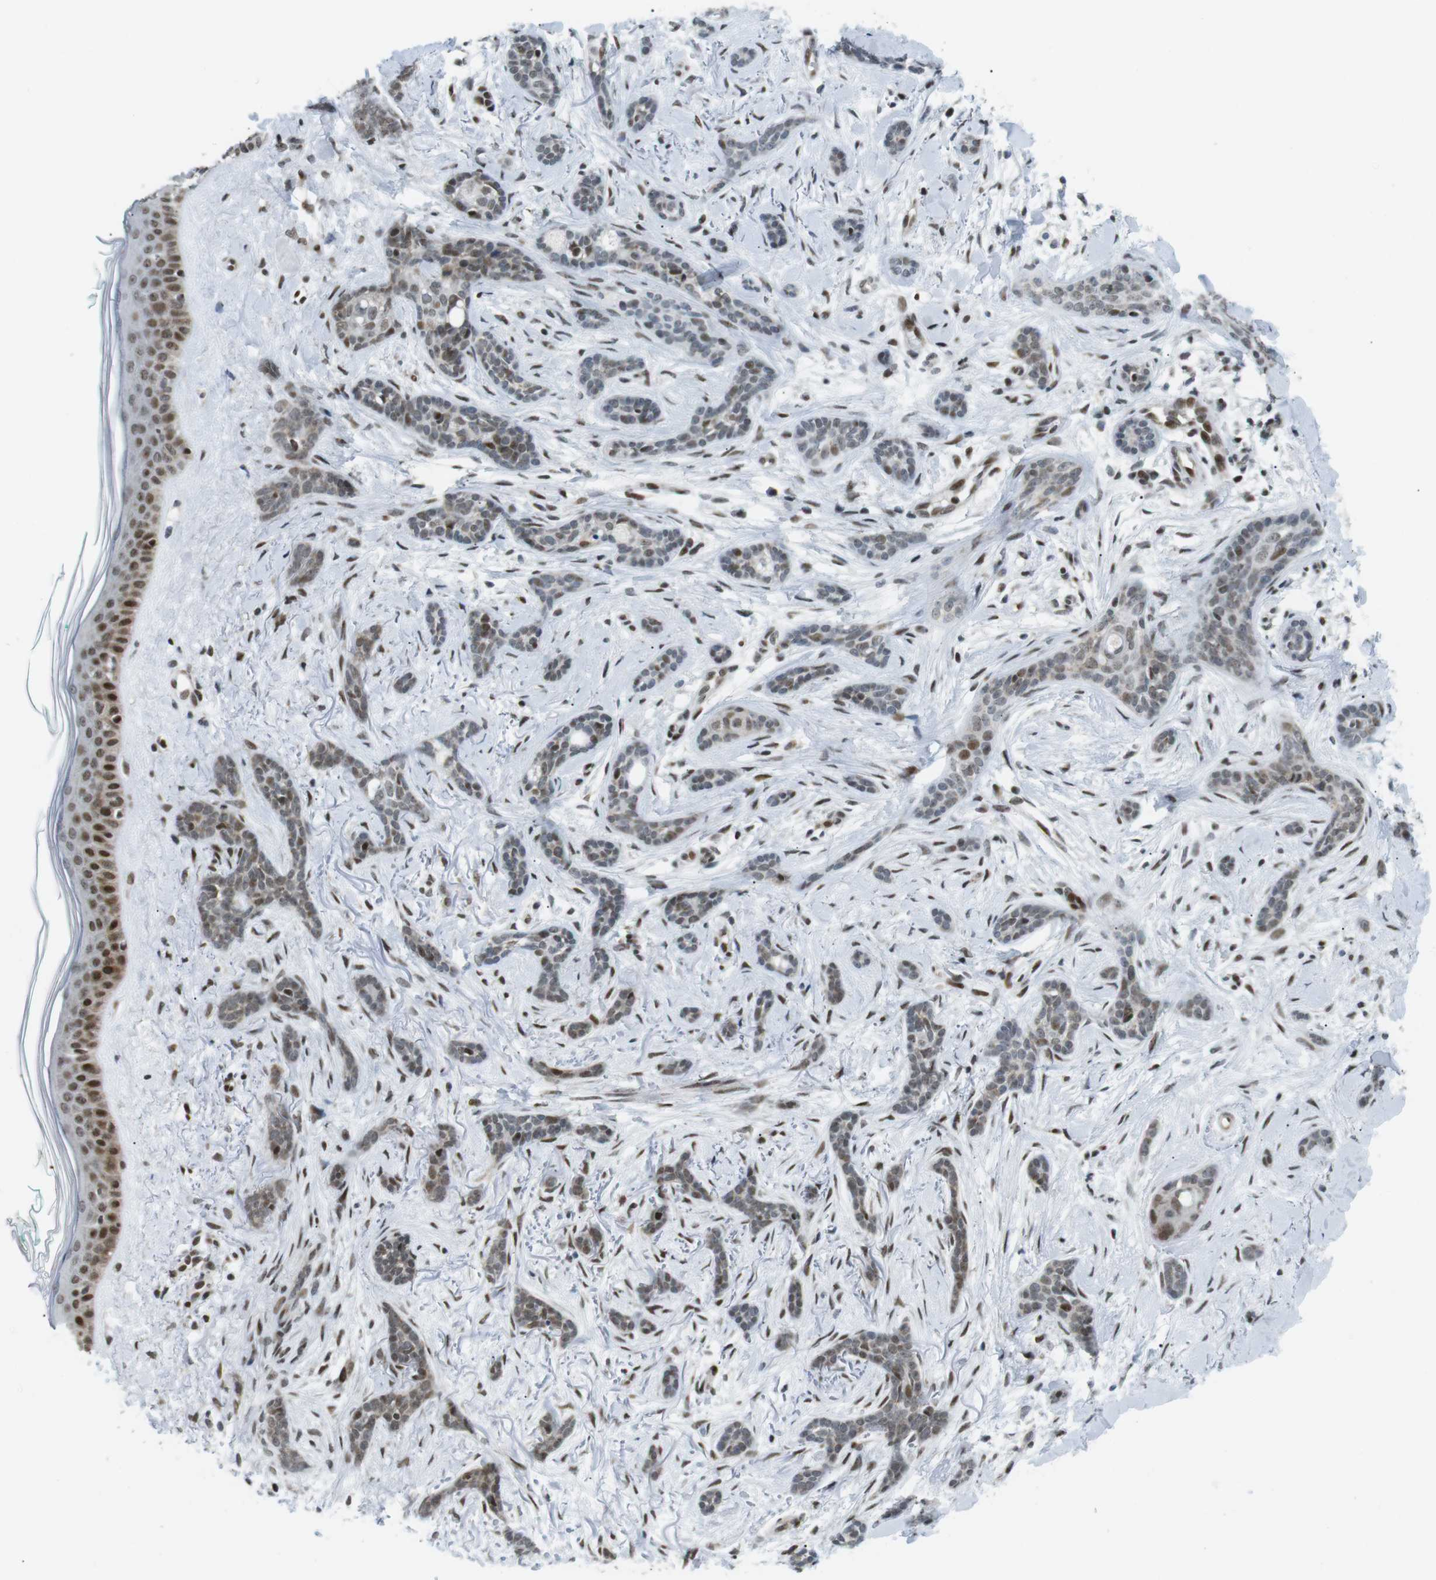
{"staining": {"intensity": "moderate", "quantity": "<25%", "location": "nuclear"}, "tissue": "skin cancer", "cell_type": "Tumor cells", "image_type": "cancer", "snomed": [{"axis": "morphology", "description": "Basal cell carcinoma"}, {"axis": "morphology", "description": "Adnexal tumor, benign"}, {"axis": "topography", "description": "Skin"}], "caption": "A brown stain labels moderate nuclear staining of a protein in skin cancer (basal cell carcinoma) tumor cells. (brown staining indicates protein expression, while blue staining denotes nuclei).", "gene": "CDC27", "patient": {"sex": "female", "age": 42}}